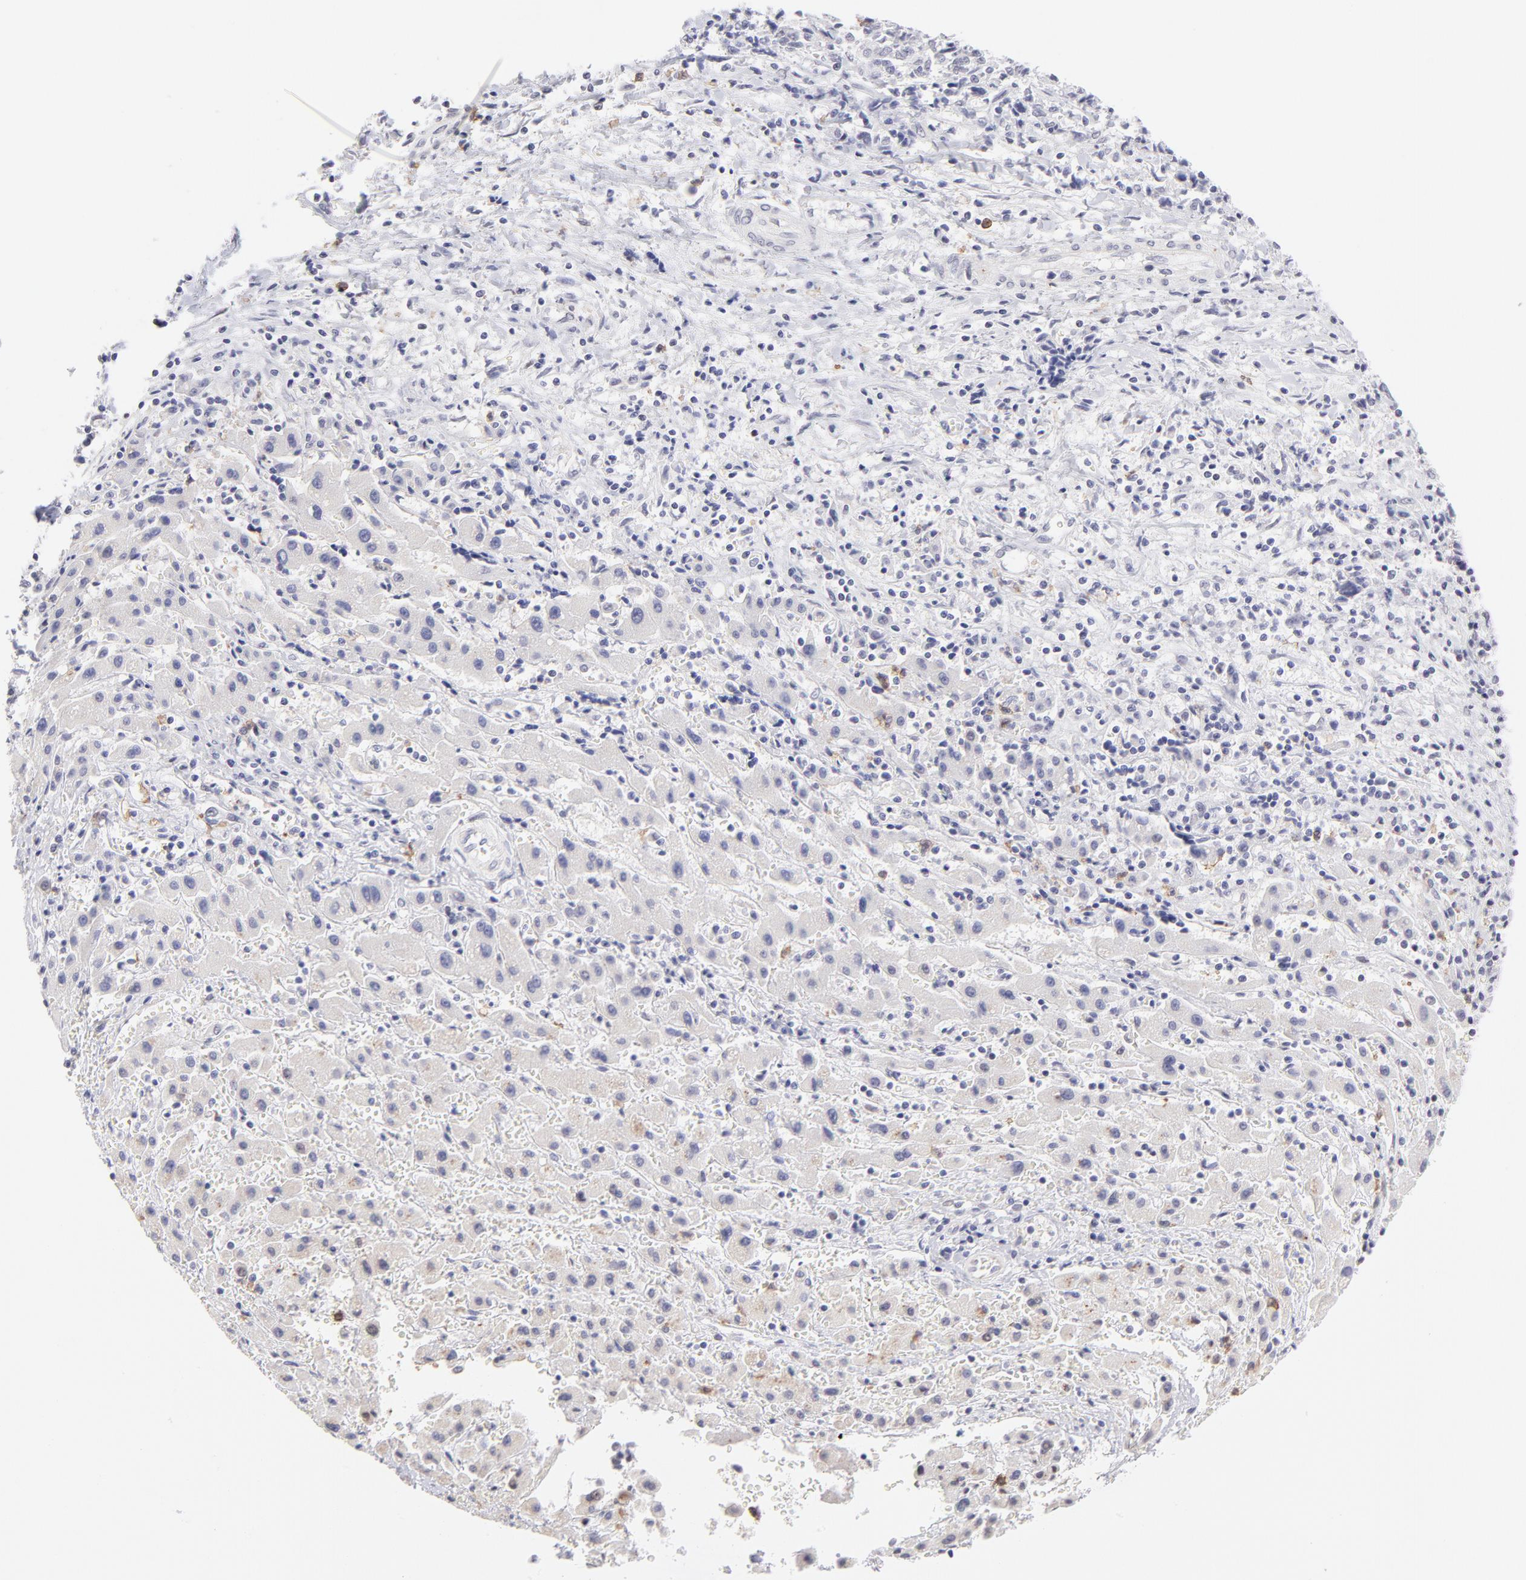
{"staining": {"intensity": "negative", "quantity": "none", "location": "none"}, "tissue": "liver cancer", "cell_type": "Tumor cells", "image_type": "cancer", "snomed": [{"axis": "morphology", "description": "Cholangiocarcinoma"}, {"axis": "topography", "description": "Liver"}], "caption": "The micrograph shows no significant staining in tumor cells of liver cholangiocarcinoma.", "gene": "LTB4R", "patient": {"sex": "male", "age": 57}}